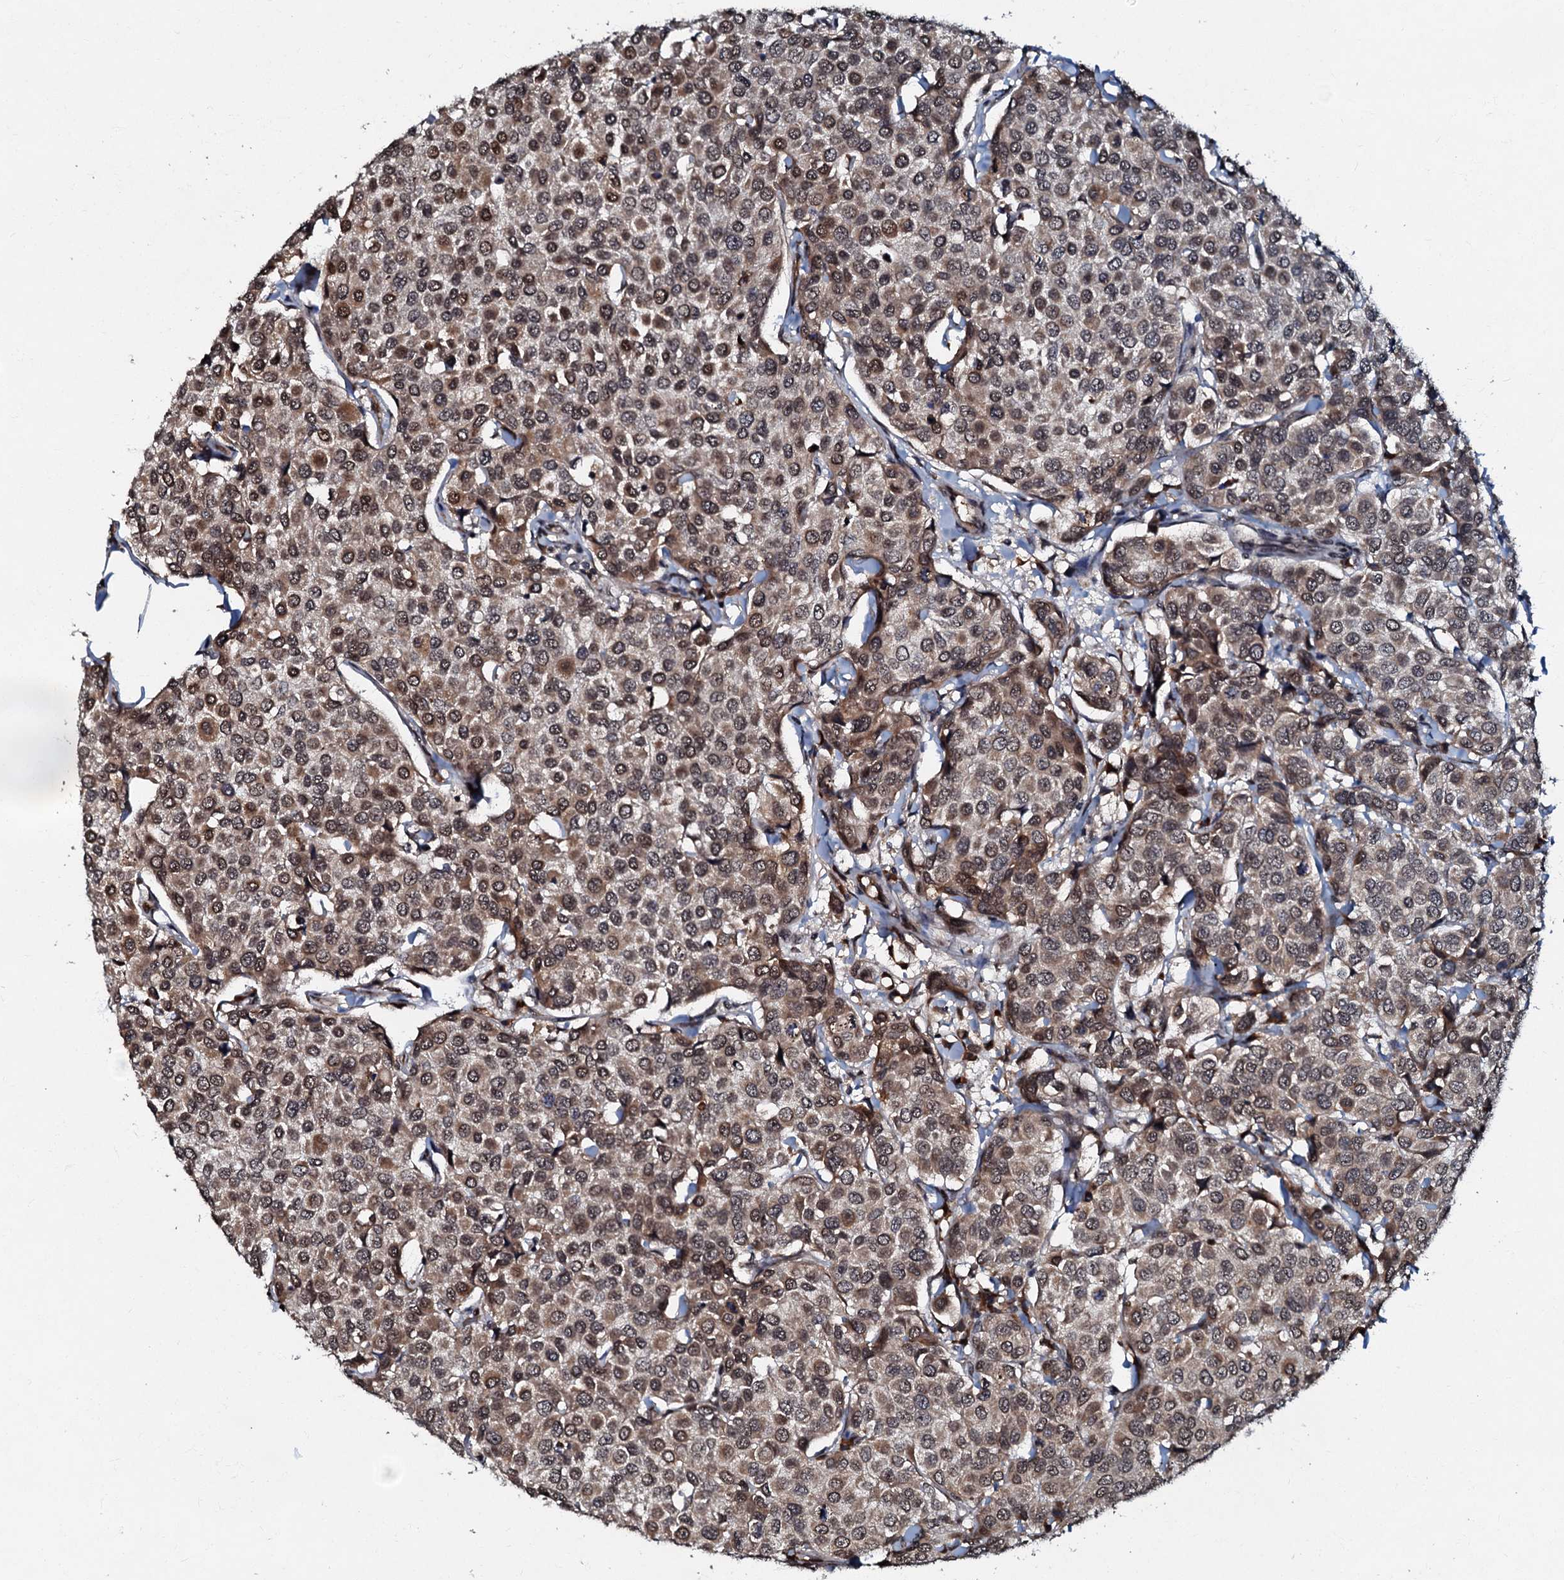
{"staining": {"intensity": "moderate", "quantity": ">75%", "location": "cytoplasmic/membranous,nuclear"}, "tissue": "breast cancer", "cell_type": "Tumor cells", "image_type": "cancer", "snomed": [{"axis": "morphology", "description": "Duct carcinoma"}, {"axis": "topography", "description": "Breast"}], "caption": "This is an image of IHC staining of invasive ductal carcinoma (breast), which shows moderate expression in the cytoplasmic/membranous and nuclear of tumor cells.", "gene": "C18orf32", "patient": {"sex": "female", "age": 55}}